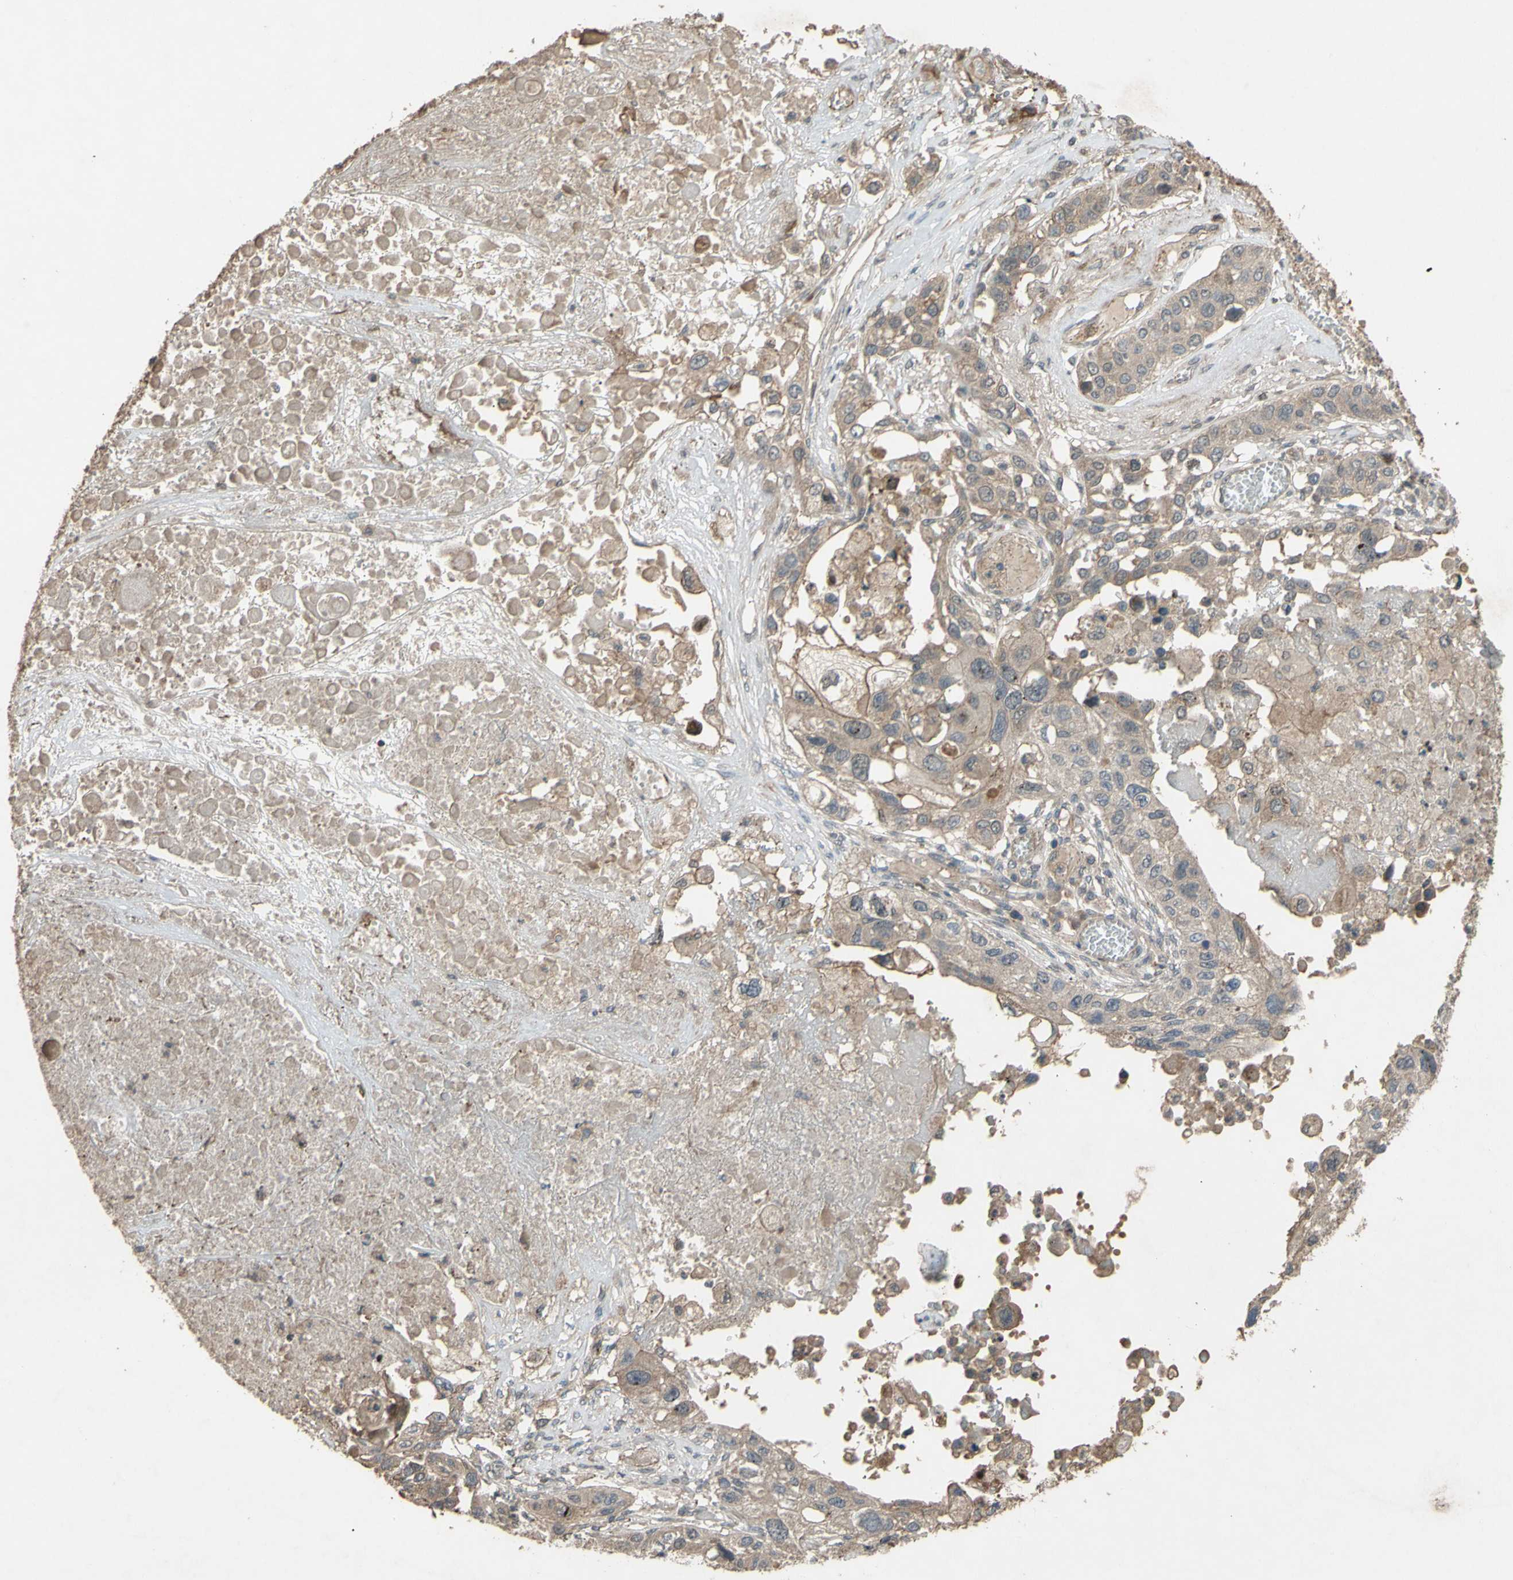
{"staining": {"intensity": "weak", "quantity": ">75%", "location": "cytoplasmic/membranous"}, "tissue": "lung cancer", "cell_type": "Tumor cells", "image_type": "cancer", "snomed": [{"axis": "morphology", "description": "Squamous cell carcinoma, NOS"}, {"axis": "topography", "description": "Lung"}], "caption": "DAB immunohistochemical staining of human squamous cell carcinoma (lung) reveals weak cytoplasmic/membranous protein staining in about >75% of tumor cells. (DAB (3,3'-diaminobenzidine) IHC with brightfield microscopy, high magnification).", "gene": "SHROOM4", "patient": {"sex": "male", "age": 71}}